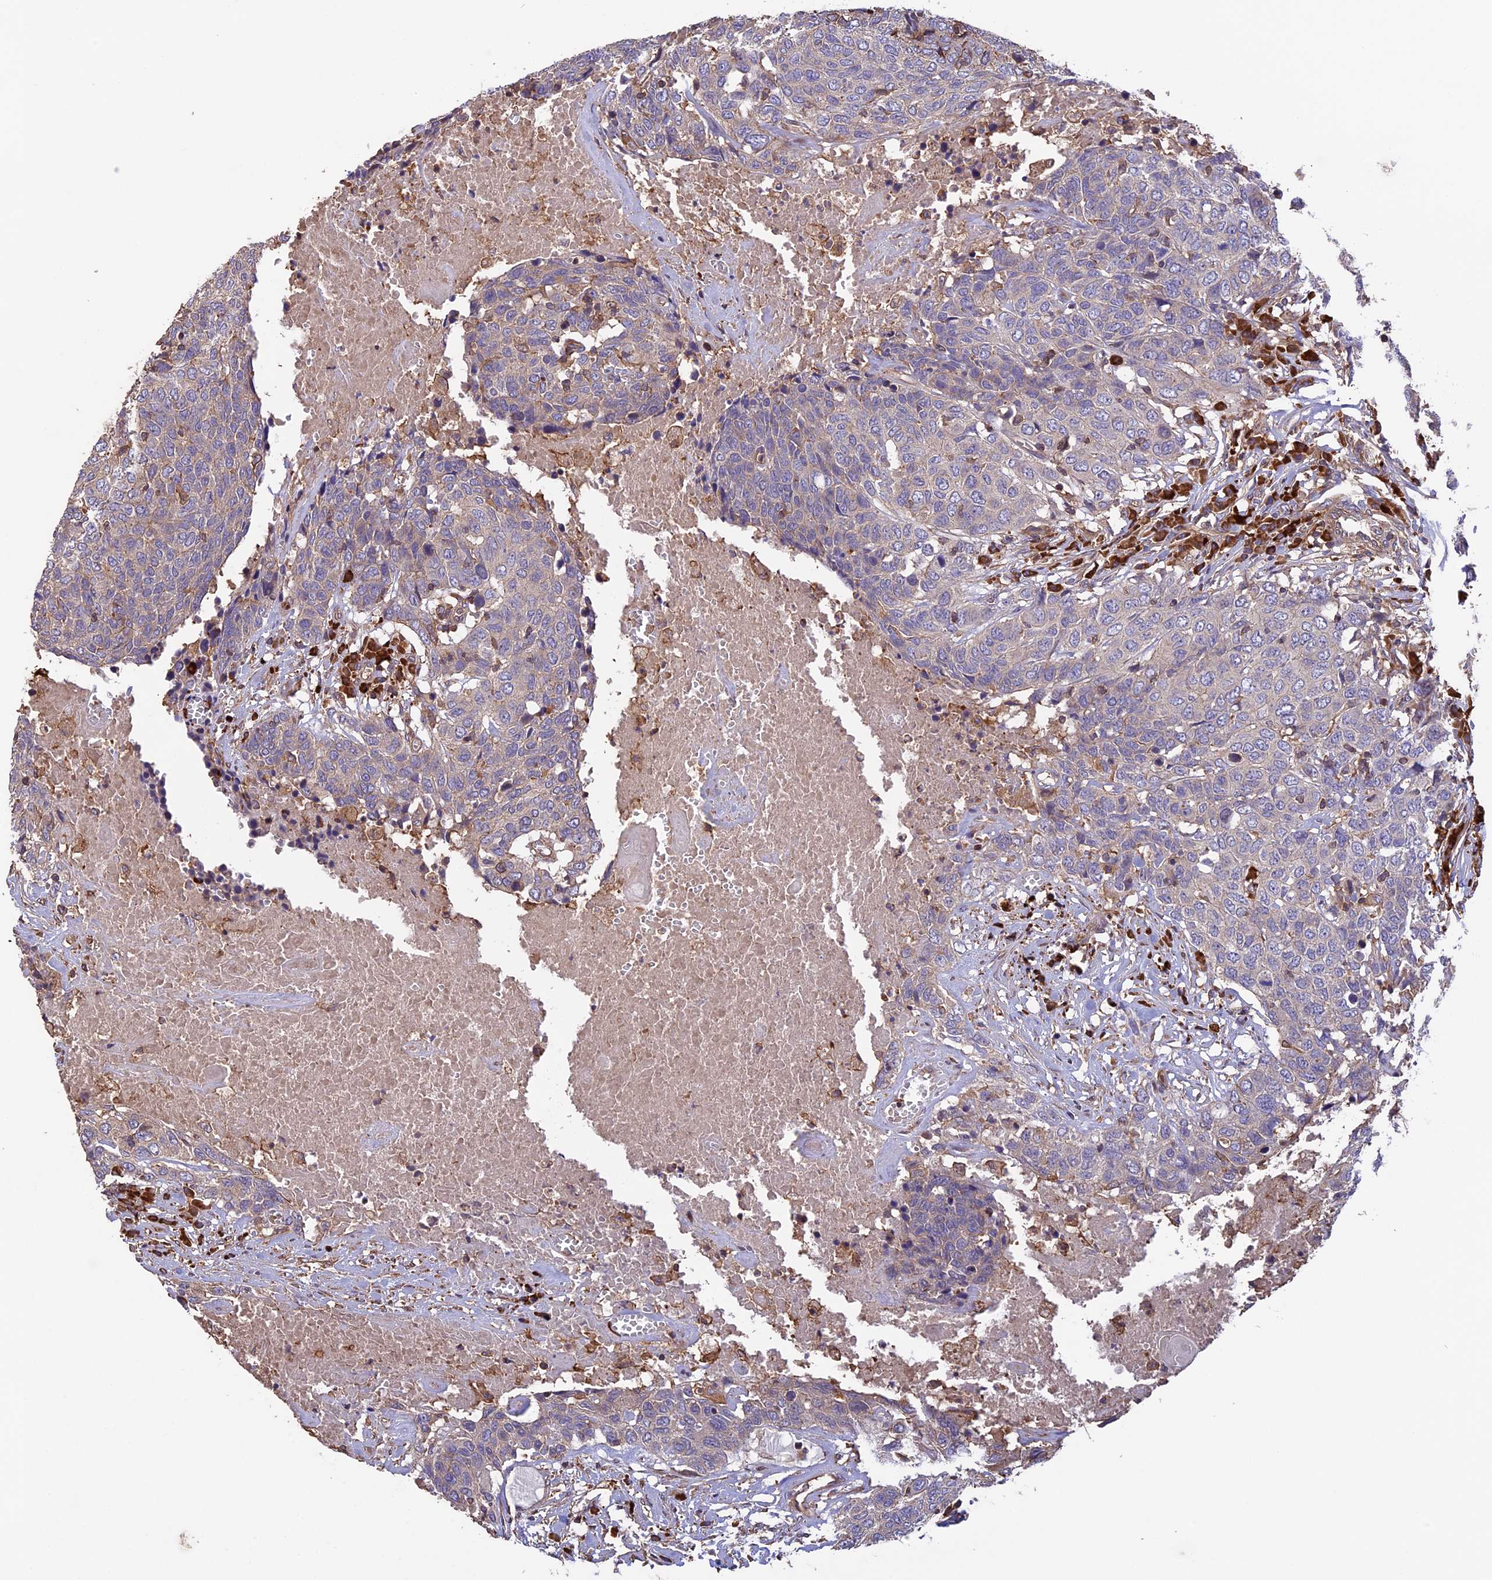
{"staining": {"intensity": "negative", "quantity": "none", "location": "none"}, "tissue": "head and neck cancer", "cell_type": "Tumor cells", "image_type": "cancer", "snomed": [{"axis": "morphology", "description": "Squamous cell carcinoma, NOS"}, {"axis": "topography", "description": "Head-Neck"}], "caption": "Tumor cells are negative for brown protein staining in head and neck cancer.", "gene": "GAS8", "patient": {"sex": "male", "age": 66}}